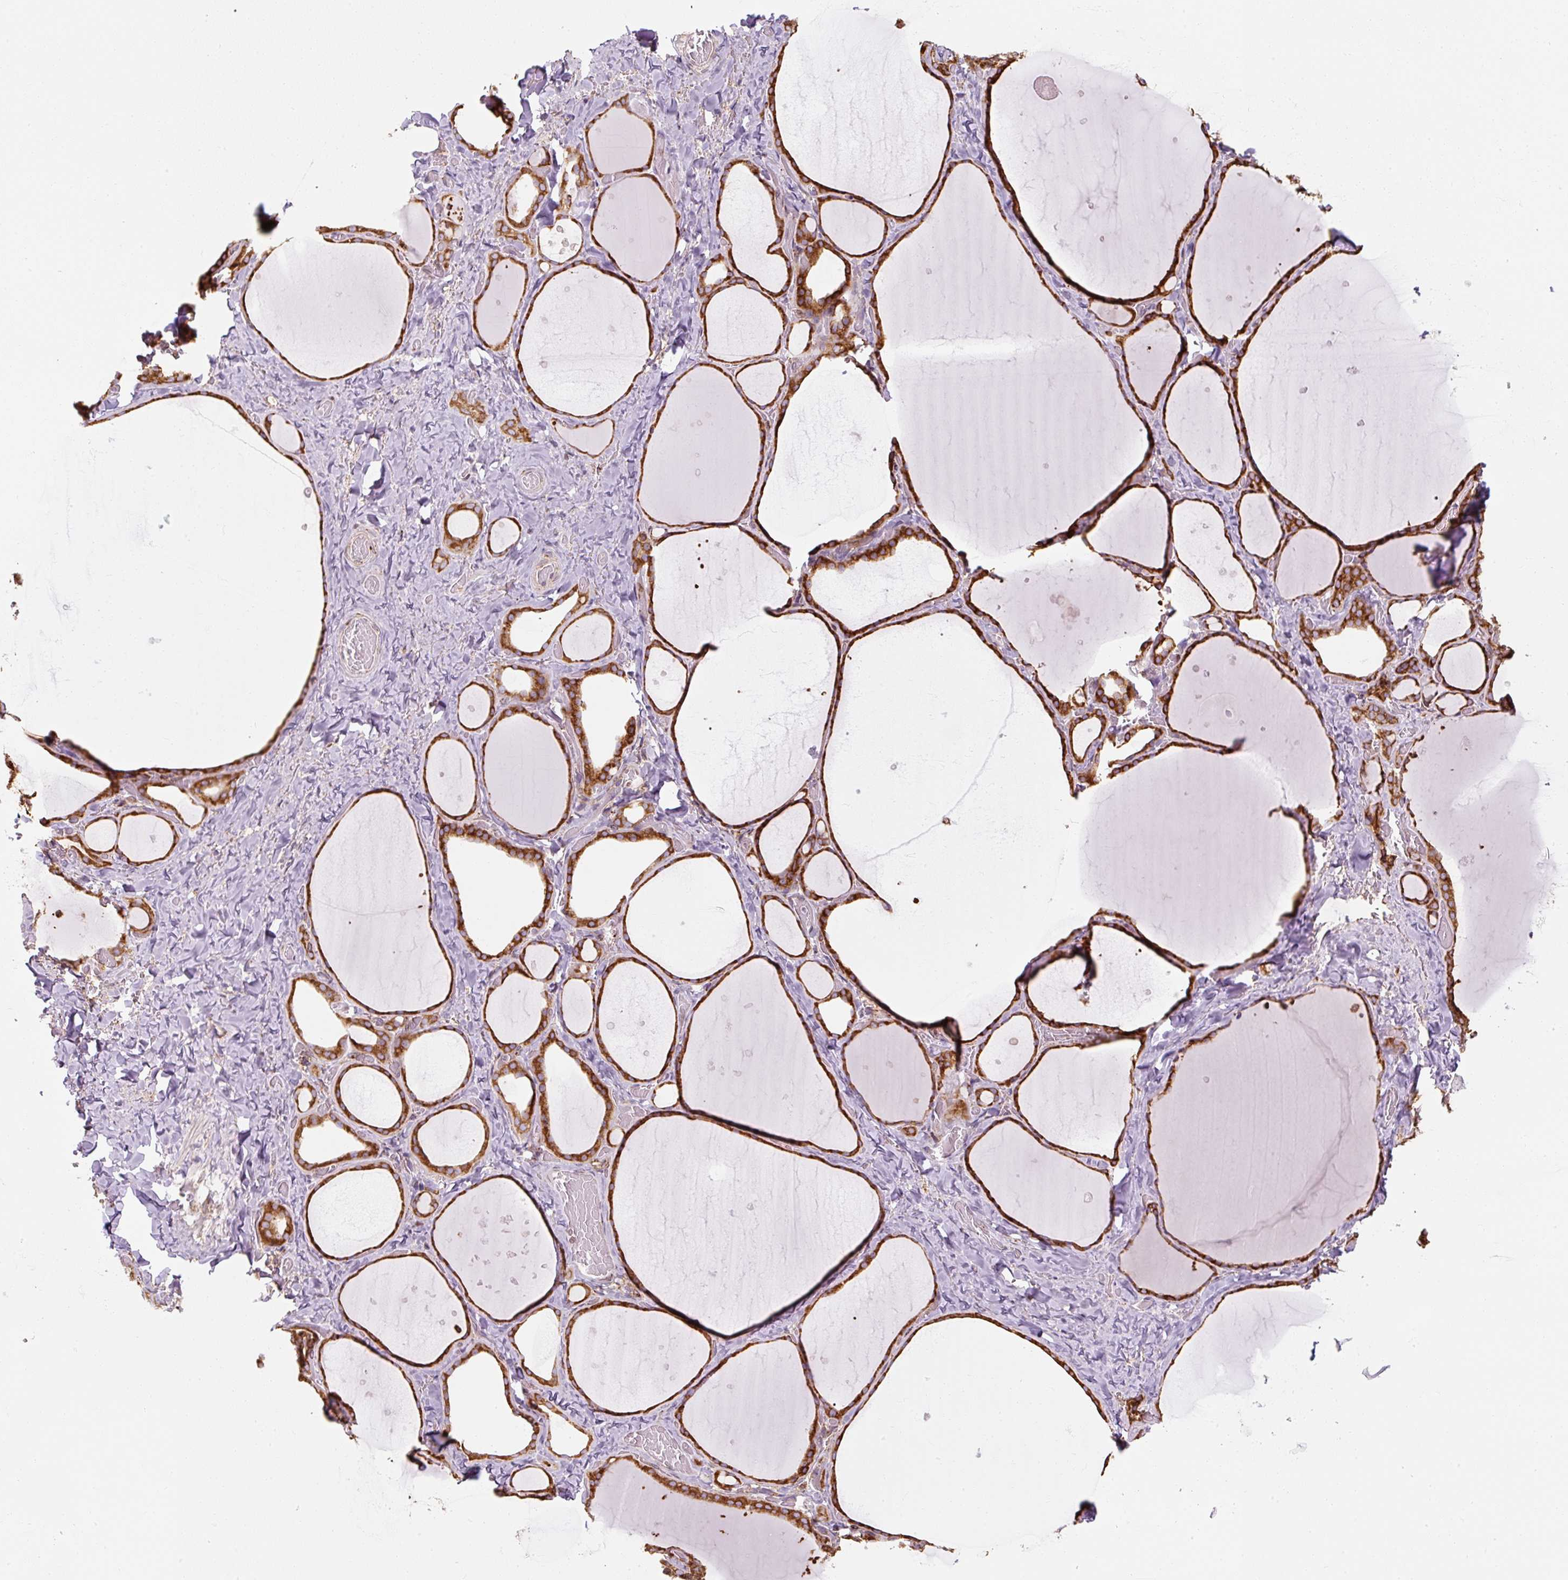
{"staining": {"intensity": "strong", "quantity": ">75%", "location": "cytoplasmic/membranous"}, "tissue": "thyroid gland", "cell_type": "Glandular cells", "image_type": "normal", "snomed": [{"axis": "morphology", "description": "Normal tissue, NOS"}, {"axis": "topography", "description": "Thyroid gland"}], "caption": "Protein expression analysis of benign thyroid gland exhibits strong cytoplasmic/membranous expression in approximately >75% of glandular cells.", "gene": "PRKCSH", "patient": {"sex": "female", "age": 36}}